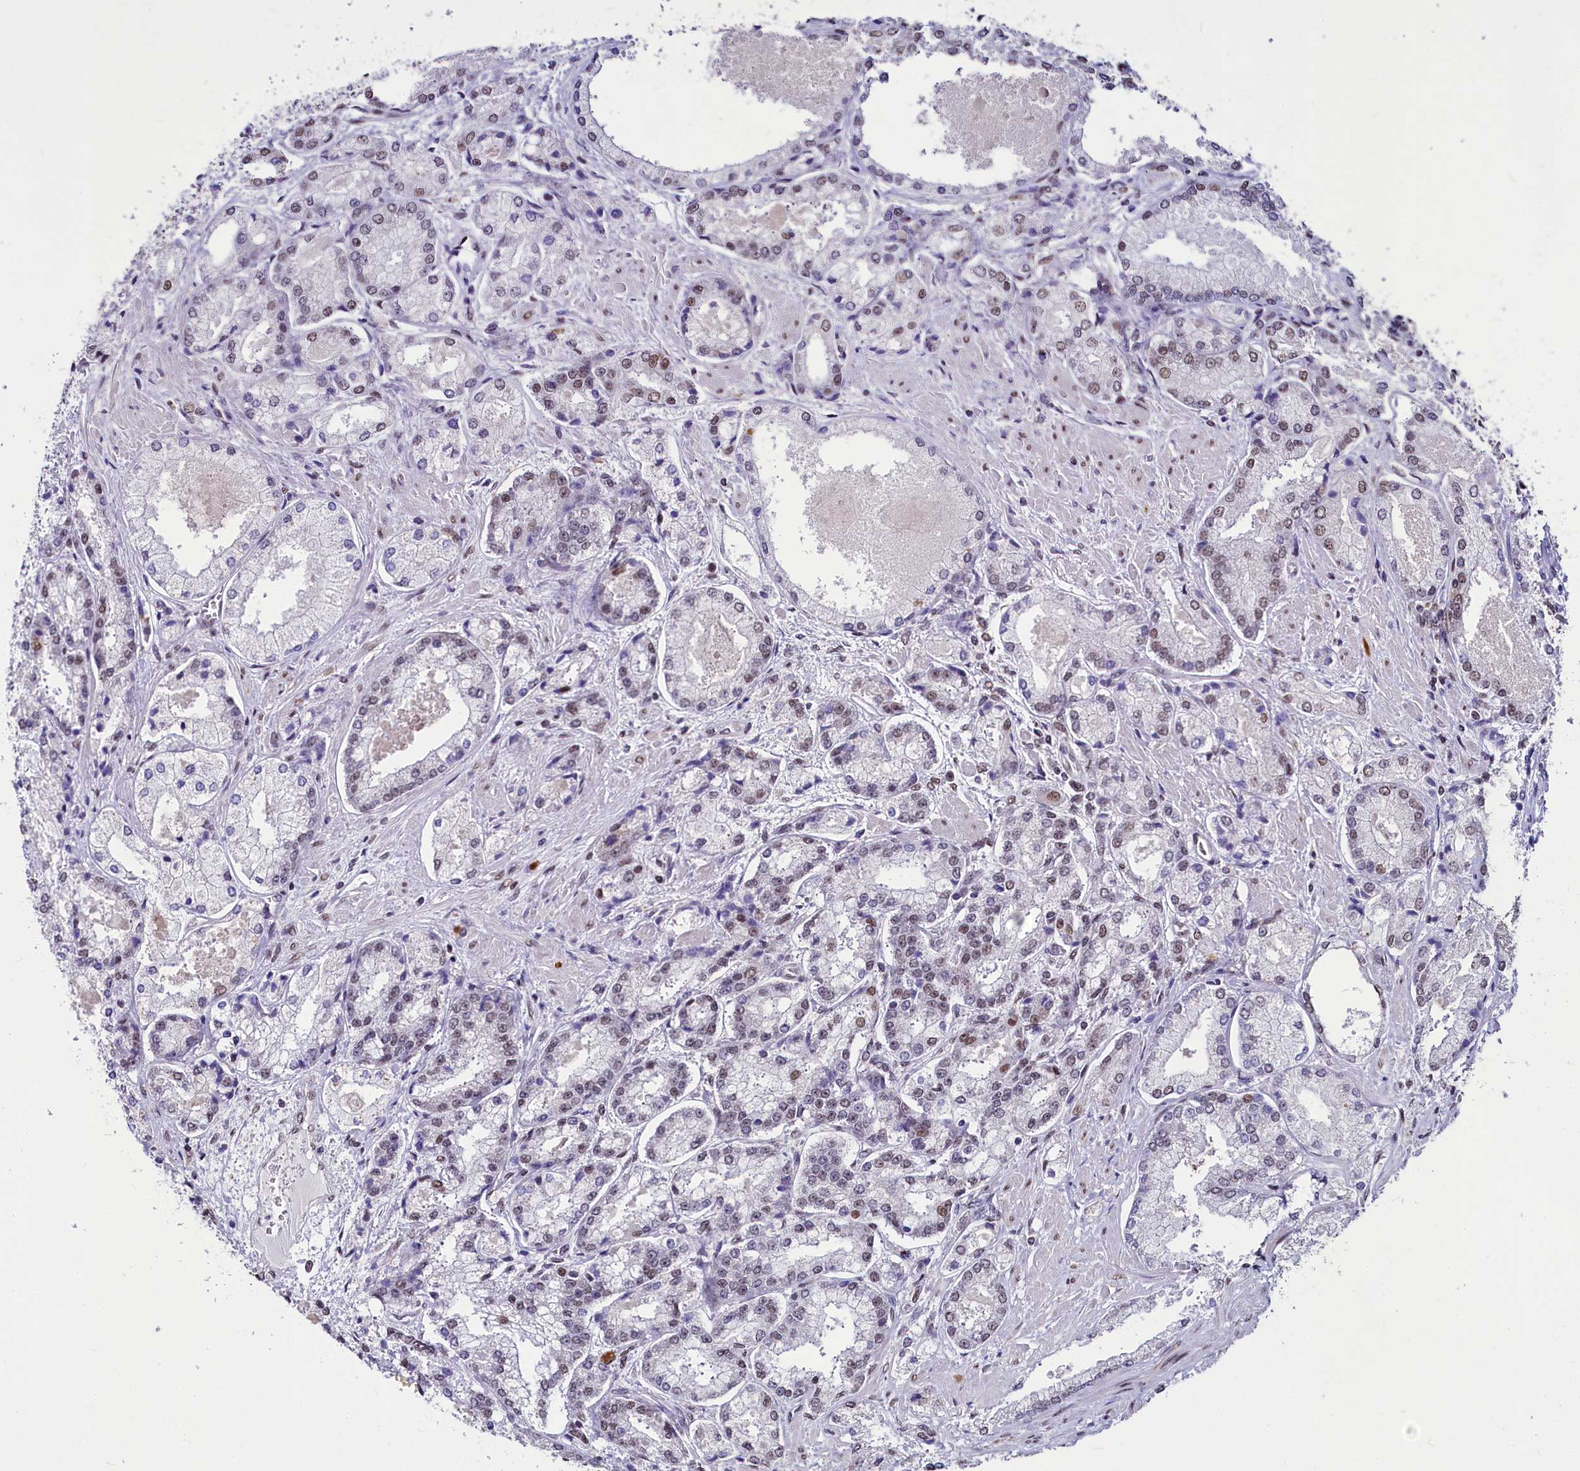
{"staining": {"intensity": "weak", "quantity": "<25%", "location": "nuclear"}, "tissue": "prostate cancer", "cell_type": "Tumor cells", "image_type": "cancer", "snomed": [{"axis": "morphology", "description": "Adenocarcinoma, Low grade"}, {"axis": "topography", "description": "Prostate"}], "caption": "Human prostate cancer stained for a protein using IHC exhibits no staining in tumor cells.", "gene": "PARPBP", "patient": {"sex": "male", "age": 74}}